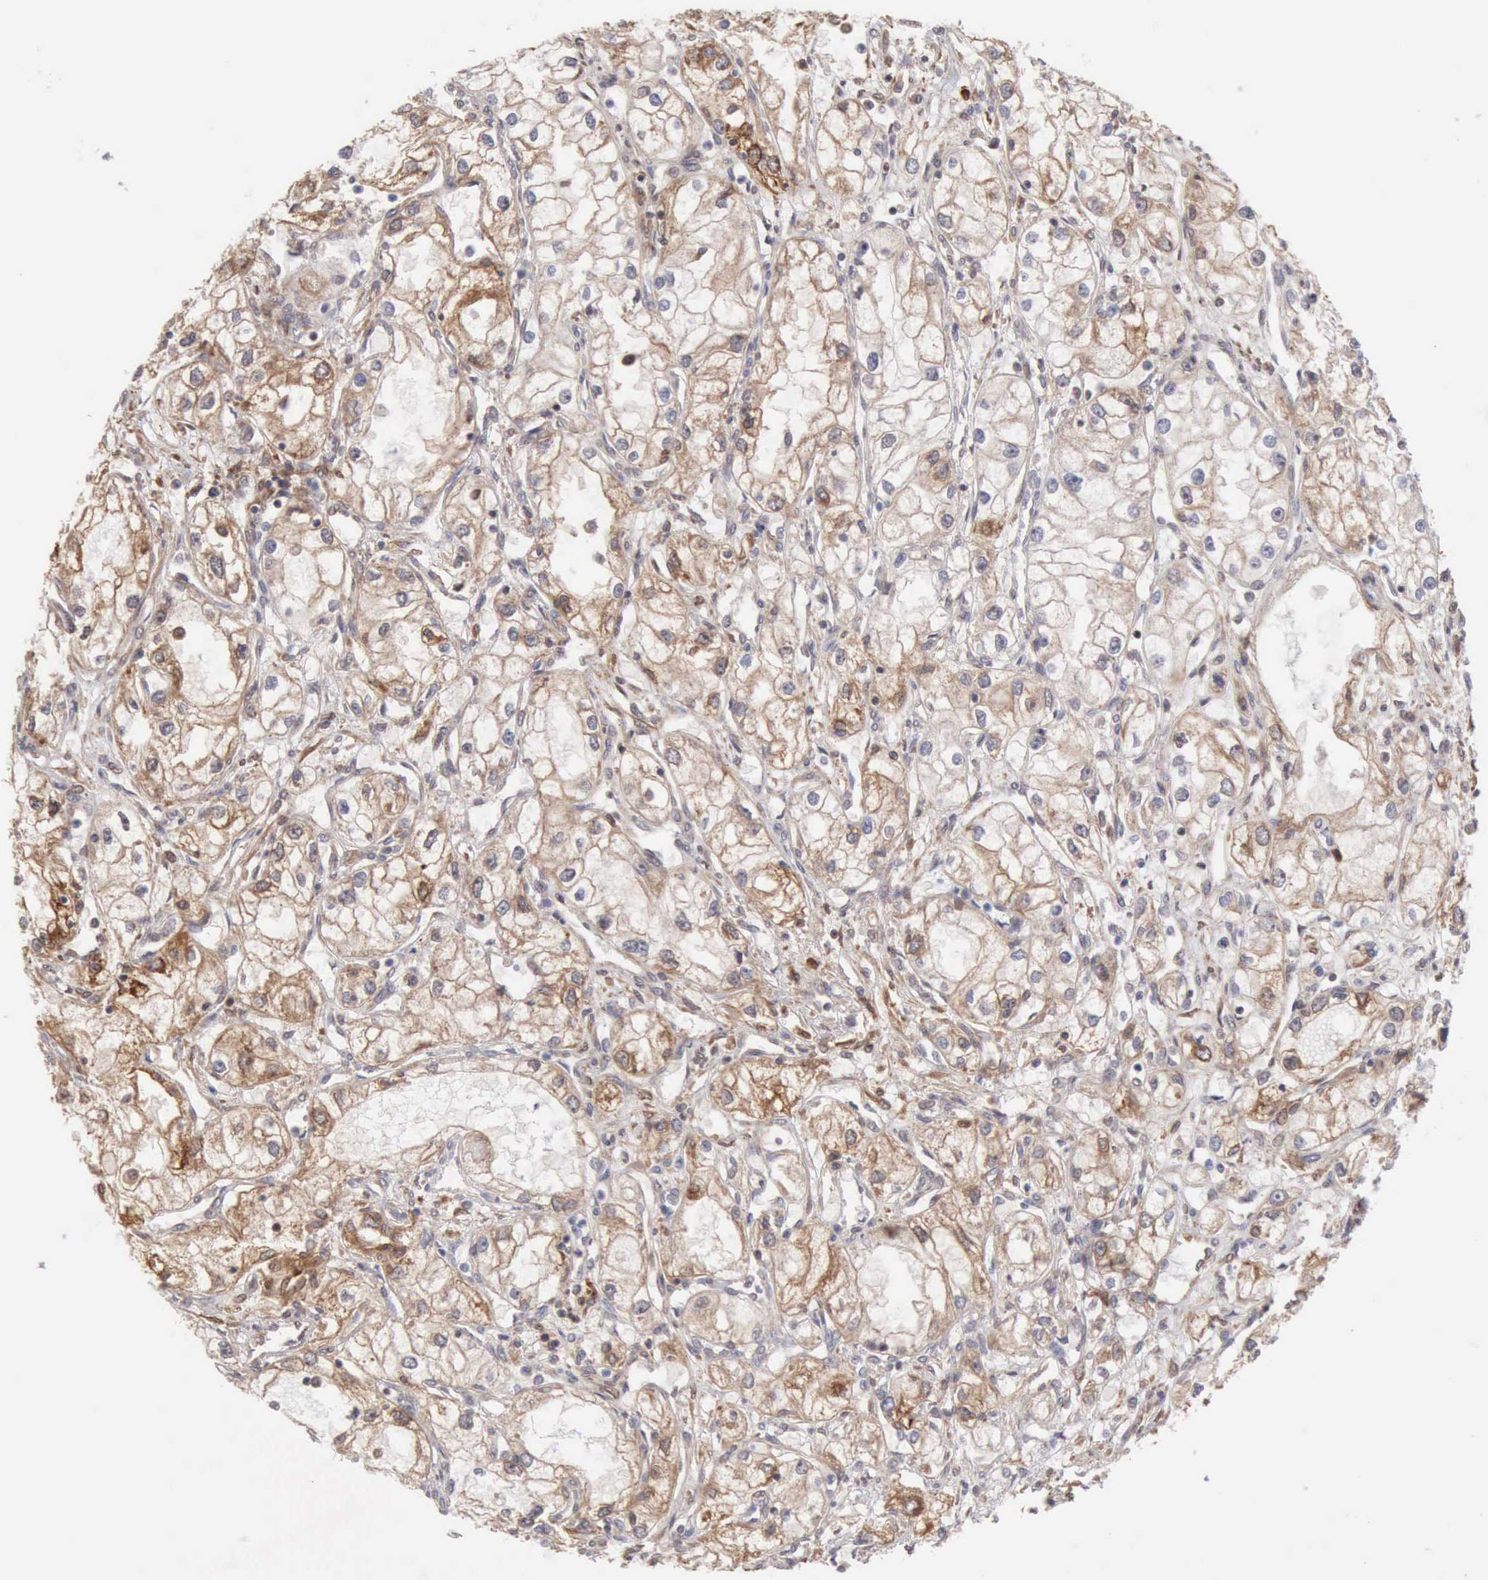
{"staining": {"intensity": "moderate", "quantity": ">75%", "location": "cytoplasmic/membranous"}, "tissue": "renal cancer", "cell_type": "Tumor cells", "image_type": "cancer", "snomed": [{"axis": "morphology", "description": "Adenocarcinoma, NOS"}, {"axis": "topography", "description": "Kidney"}], "caption": "Tumor cells reveal medium levels of moderate cytoplasmic/membranous expression in approximately >75% of cells in adenocarcinoma (renal). Using DAB (3,3'-diaminobenzidine) (brown) and hematoxylin (blue) stains, captured at high magnification using brightfield microscopy.", "gene": "APOL2", "patient": {"sex": "male", "age": 57}}